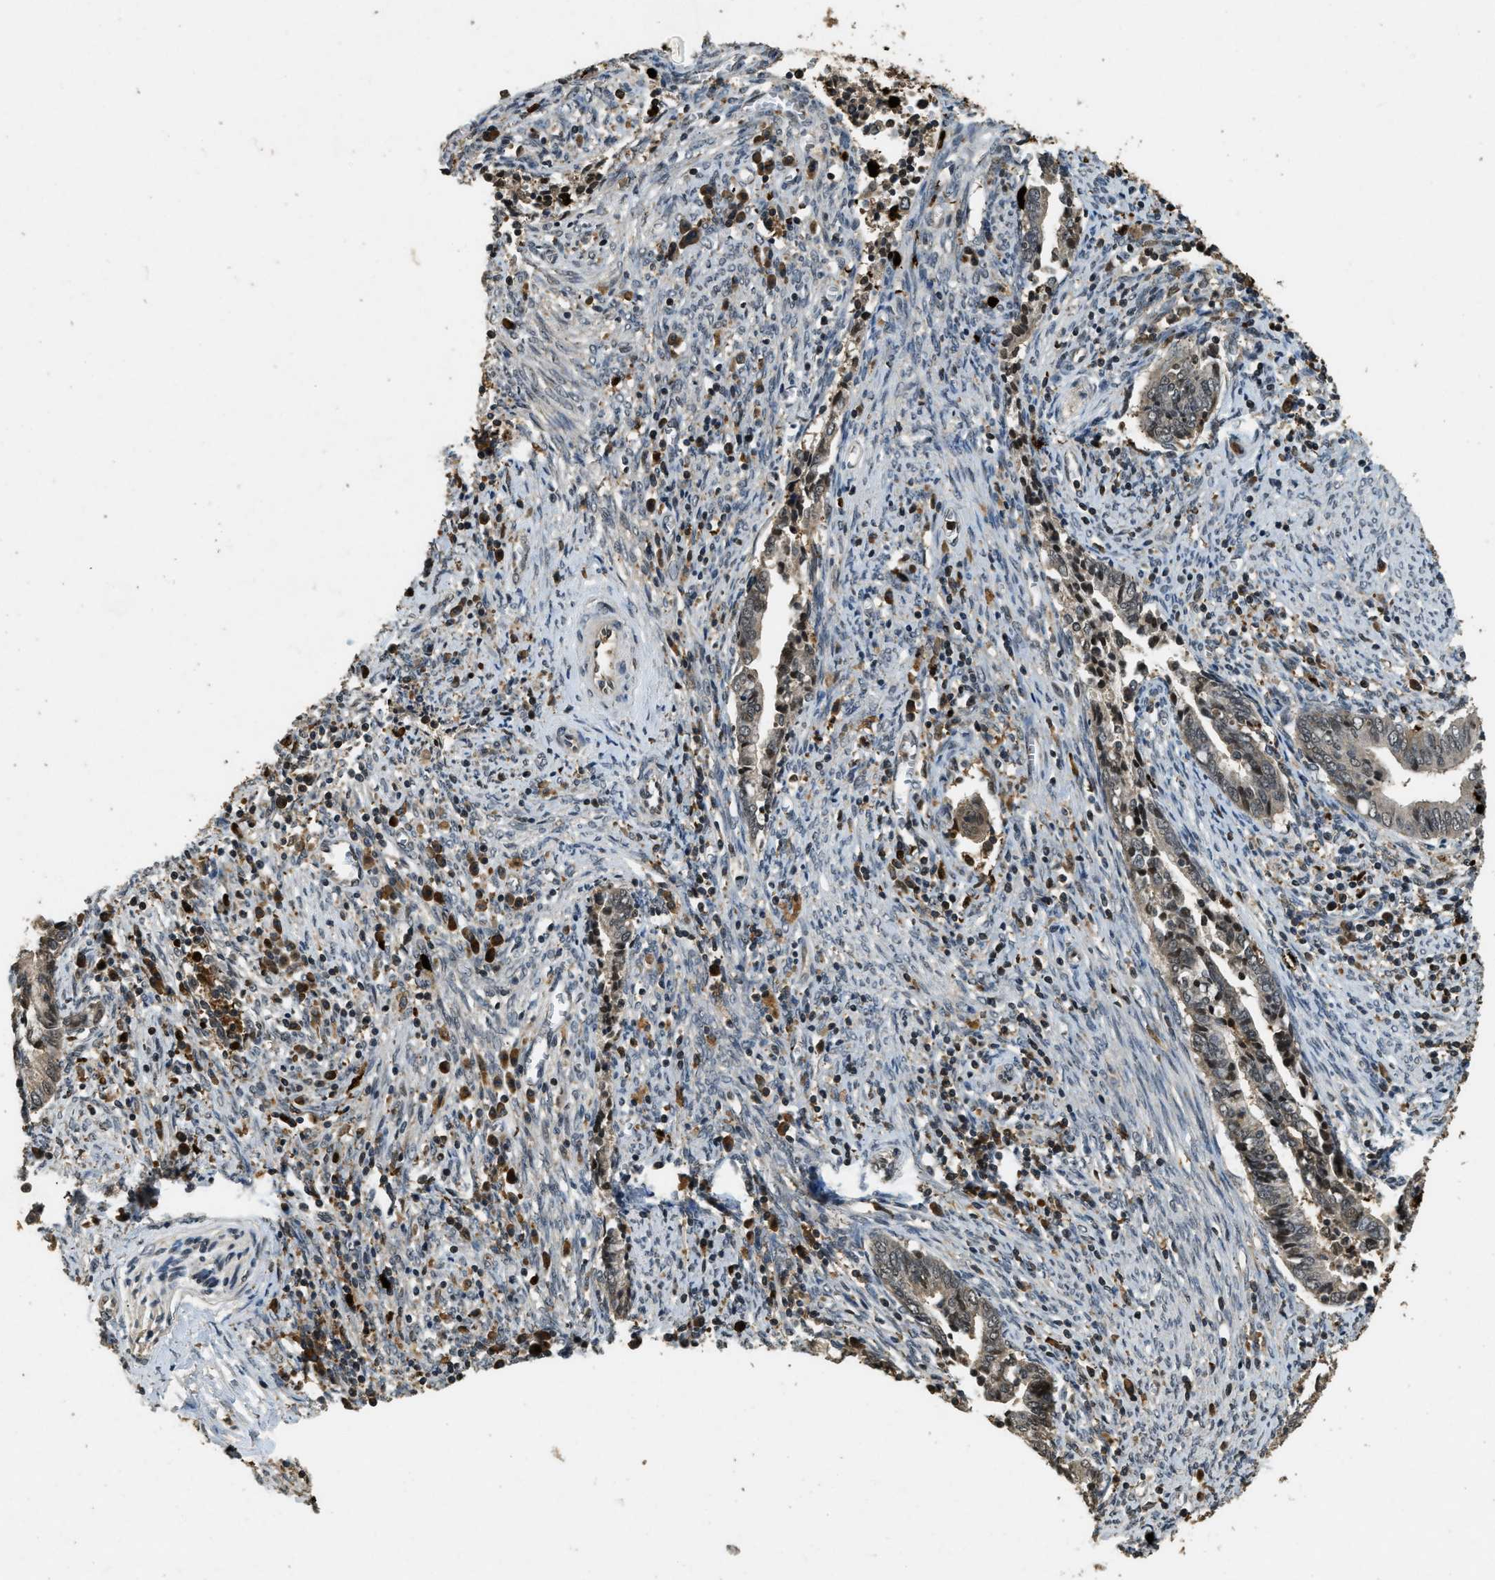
{"staining": {"intensity": "weak", "quantity": ">75%", "location": "cytoplasmic/membranous"}, "tissue": "cervical cancer", "cell_type": "Tumor cells", "image_type": "cancer", "snomed": [{"axis": "morphology", "description": "Adenocarcinoma, NOS"}, {"axis": "topography", "description": "Cervix"}], "caption": "DAB (3,3'-diaminobenzidine) immunohistochemical staining of cervical cancer (adenocarcinoma) demonstrates weak cytoplasmic/membranous protein staining in about >75% of tumor cells.", "gene": "RNF141", "patient": {"sex": "female", "age": 44}}